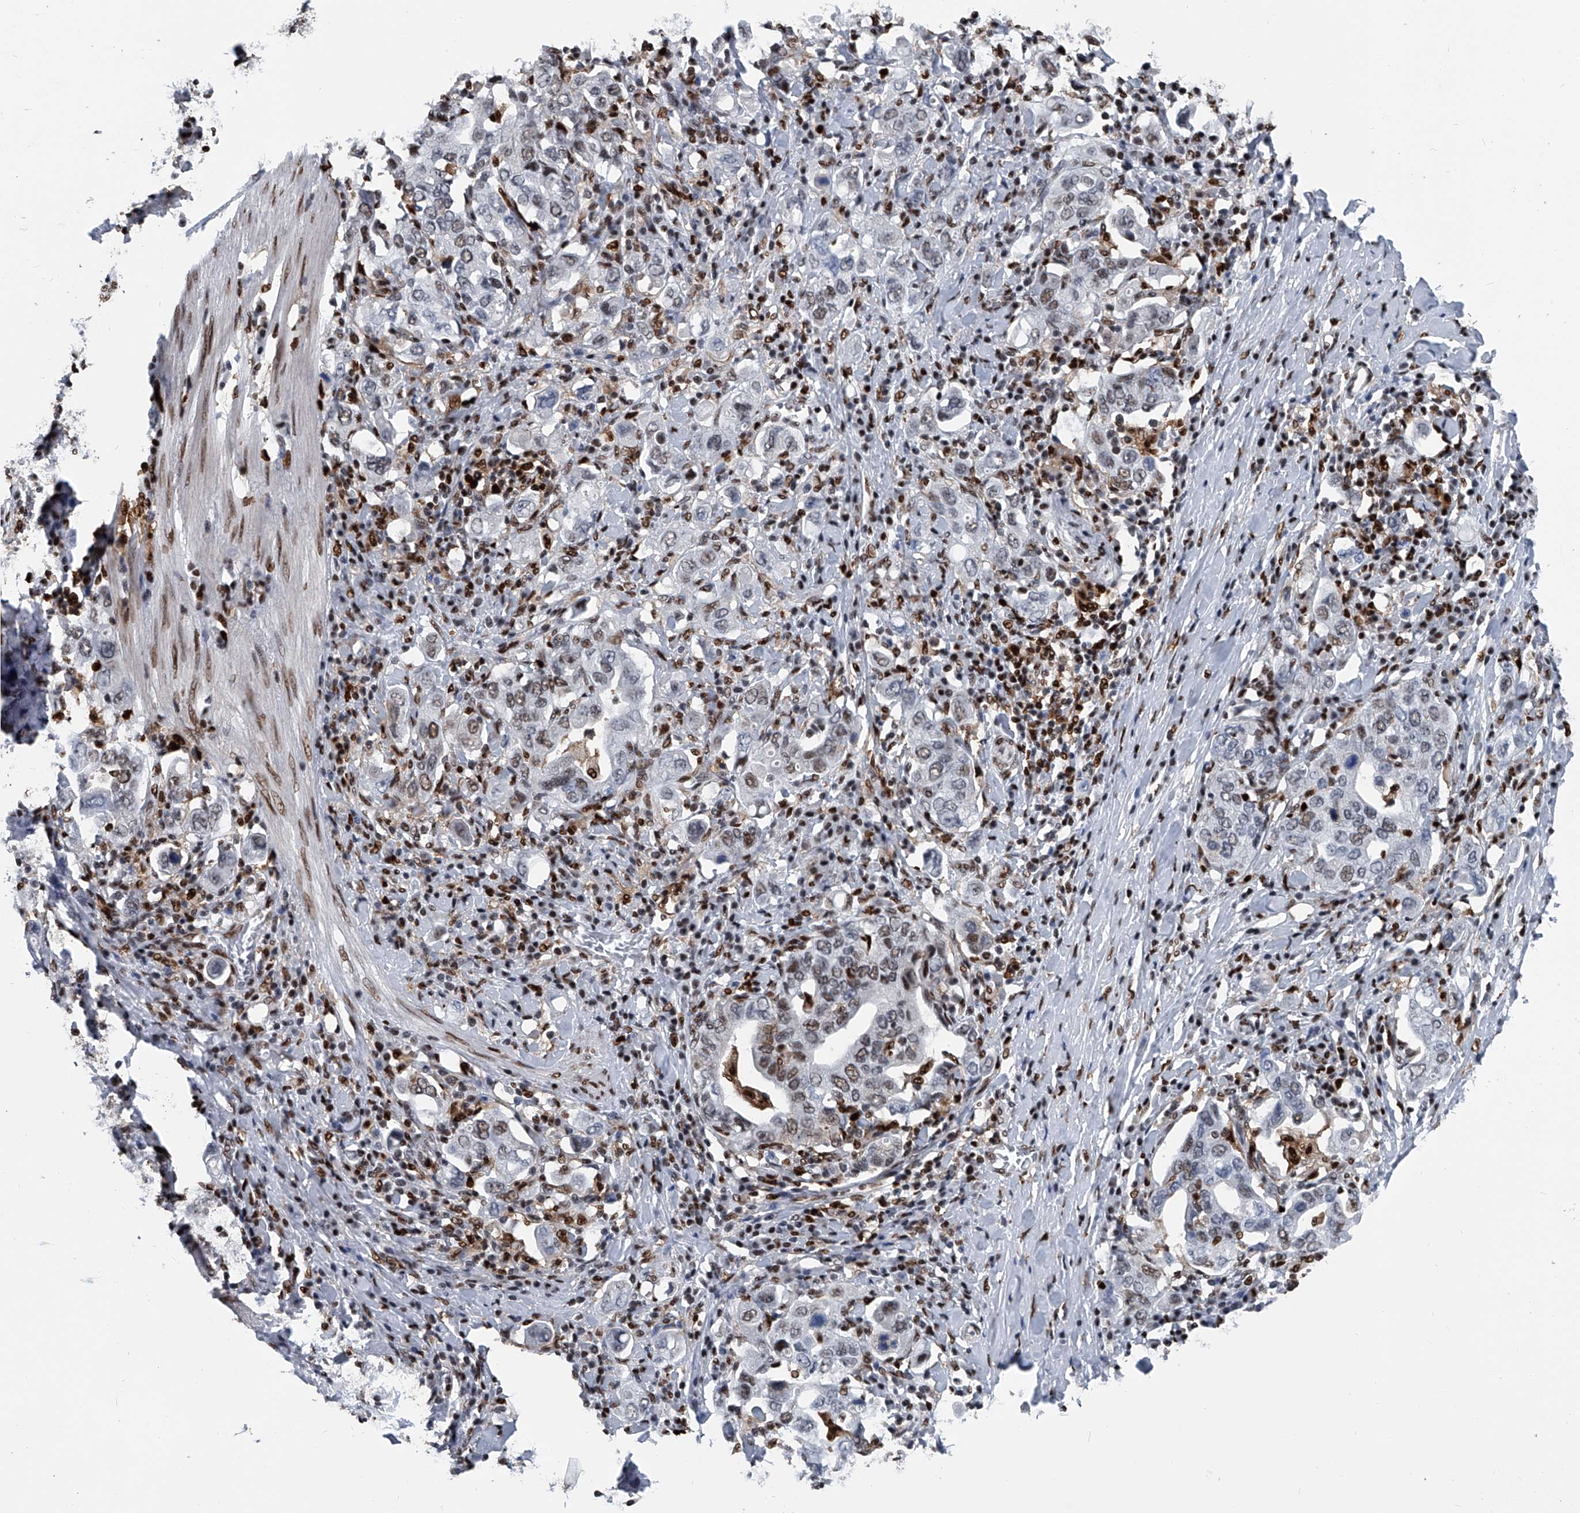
{"staining": {"intensity": "weak", "quantity": "<25%", "location": "nuclear"}, "tissue": "stomach cancer", "cell_type": "Tumor cells", "image_type": "cancer", "snomed": [{"axis": "morphology", "description": "Adenocarcinoma, NOS"}, {"axis": "topography", "description": "Stomach, upper"}], "caption": "IHC micrograph of neoplastic tissue: stomach cancer stained with DAB (3,3'-diaminobenzidine) shows no significant protein positivity in tumor cells. (Stains: DAB IHC with hematoxylin counter stain, Microscopy: brightfield microscopy at high magnification).", "gene": "FKBP5", "patient": {"sex": "male", "age": 62}}